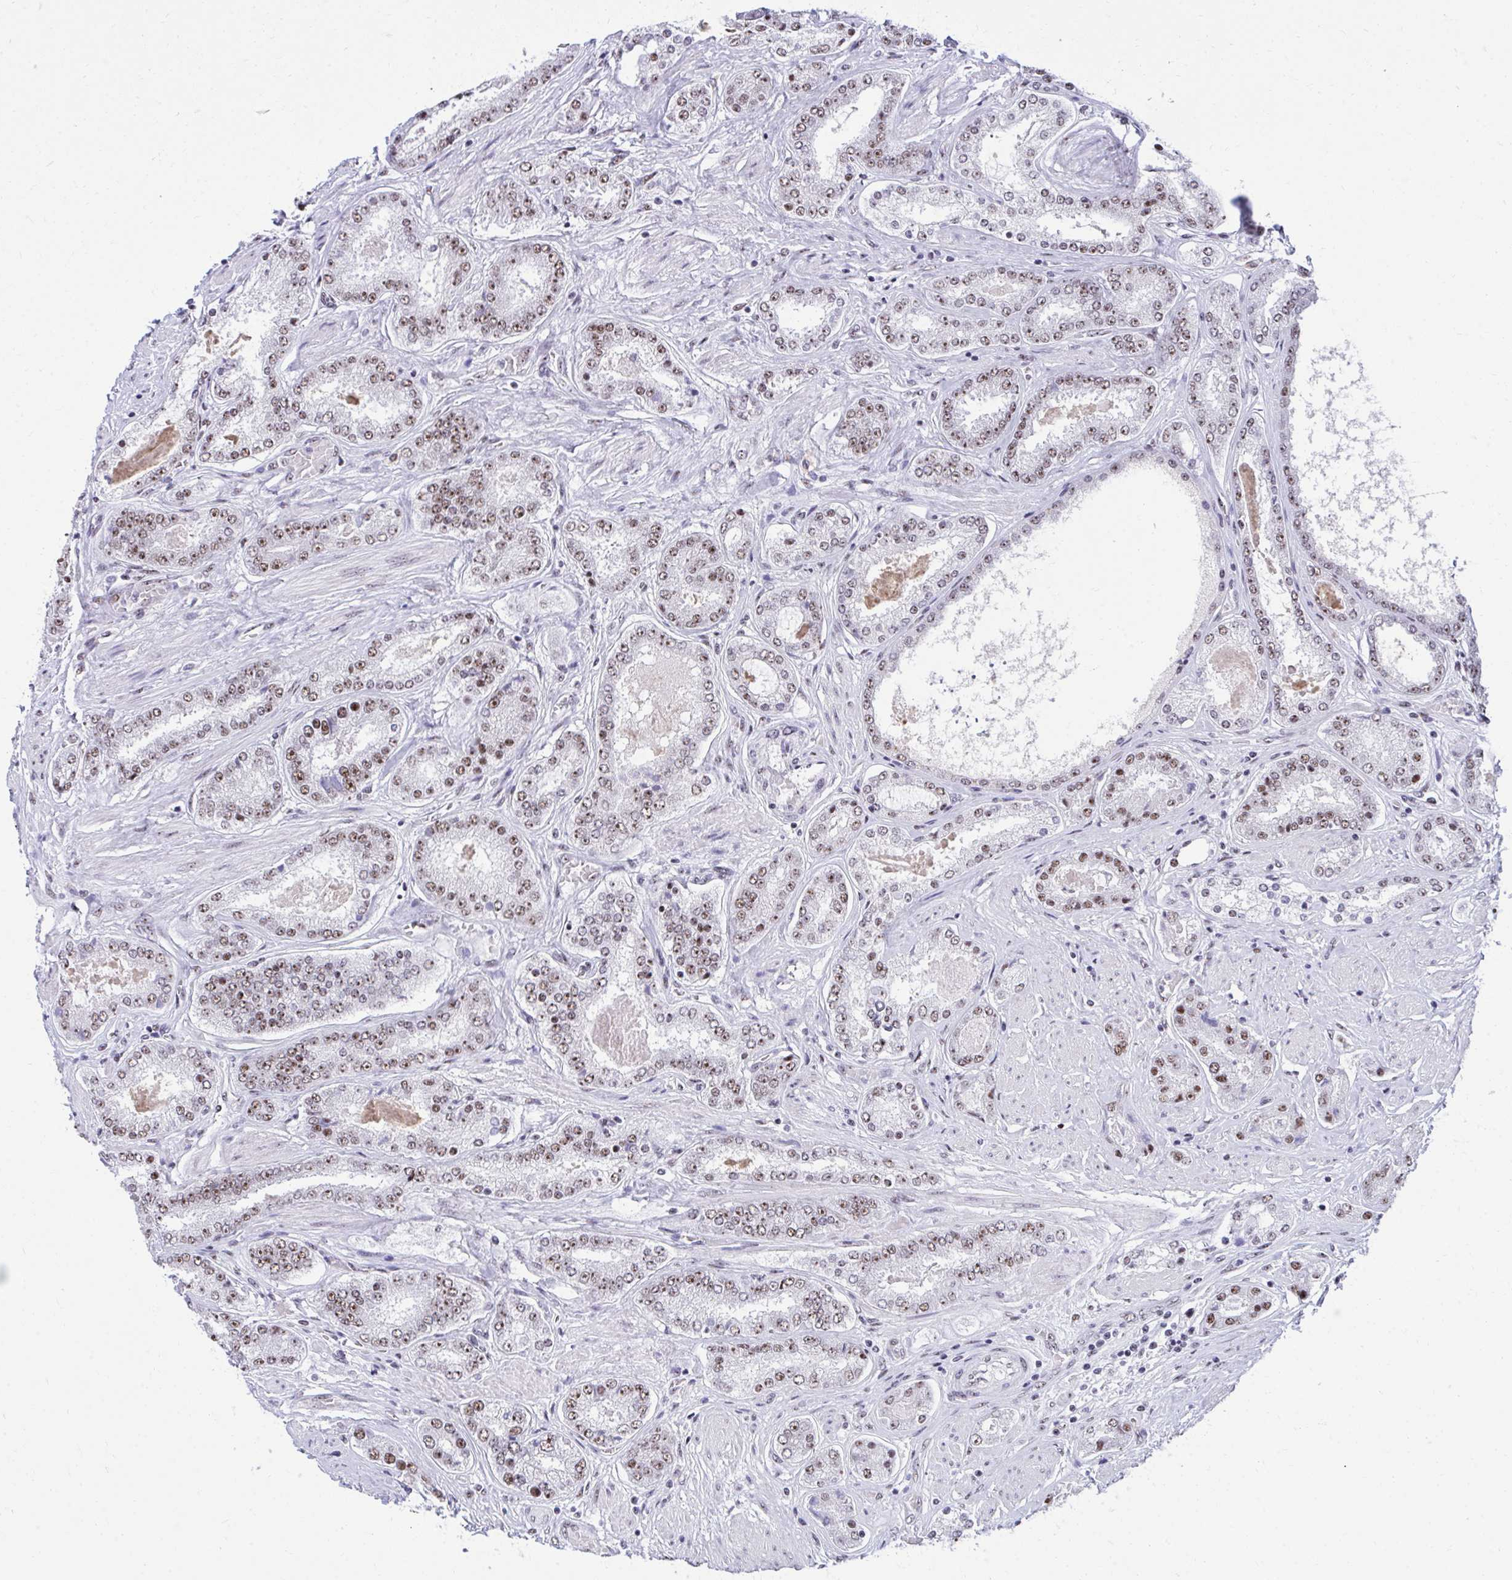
{"staining": {"intensity": "strong", "quantity": "25%-75%", "location": "nuclear"}, "tissue": "prostate cancer", "cell_type": "Tumor cells", "image_type": "cancer", "snomed": [{"axis": "morphology", "description": "Adenocarcinoma, High grade"}, {"axis": "topography", "description": "Prostate"}], "caption": "This micrograph displays immunohistochemistry (IHC) staining of human prostate cancer (high-grade adenocarcinoma), with high strong nuclear expression in about 25%-75% of tumor cells.", "gene": "PELP1", "patient": {"sex": "male", "age": 63}}